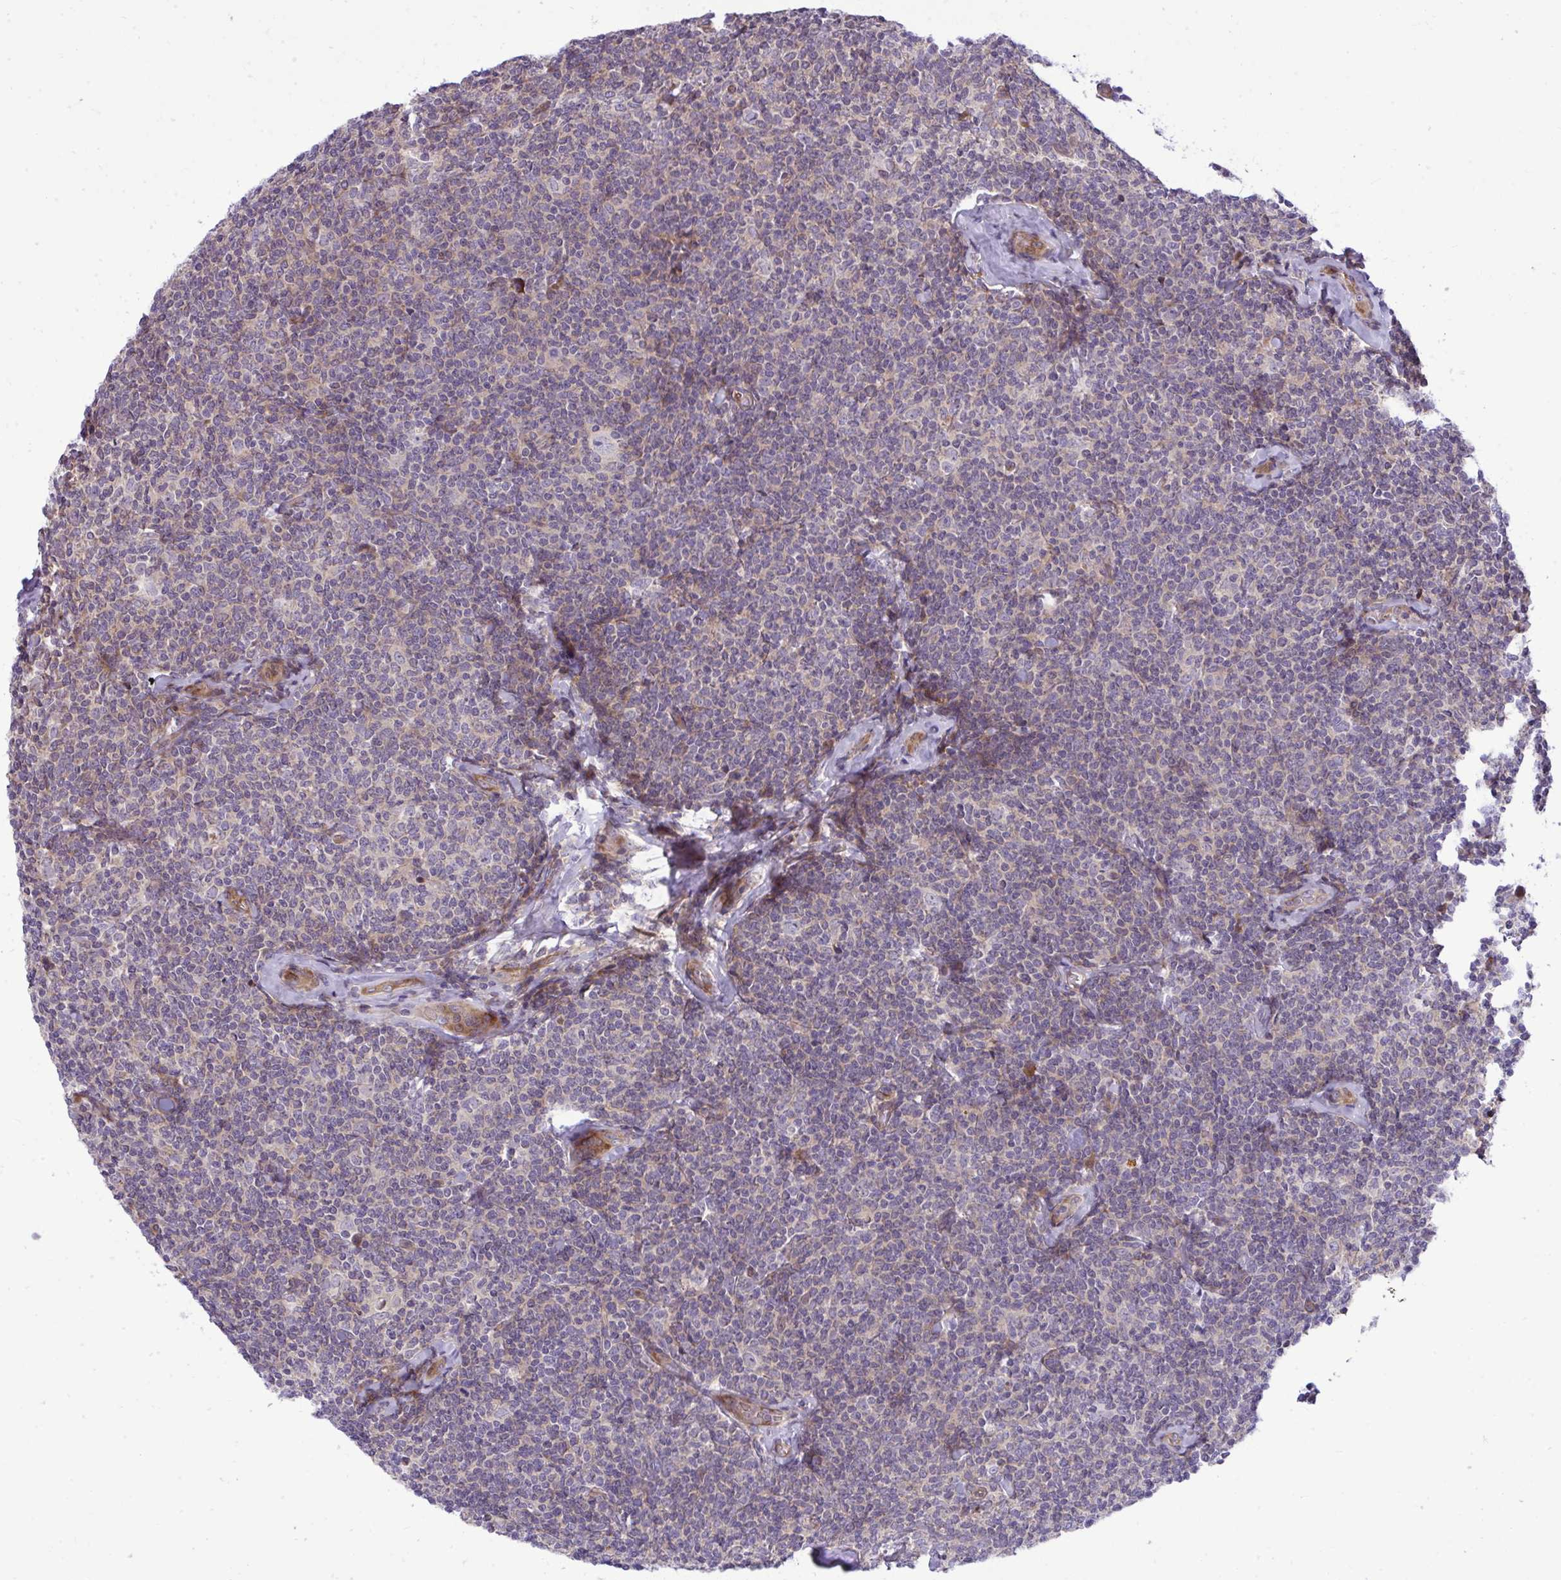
{"staining": {"intensity": "negative", "quantity": "none", "location": "none"}, "tissue": "lymphoma", "cell_type": "Tumor cells", "image_type": "cancer", "snomed": [{"axis": "morphology", "description": "Malignant lymphoma, non-Hodgkin's type, Low grade"}, {"axis": "topography", "description": "Lymph node"}], "caption": "This is a micrograph of IHC staining of lymphoma, which shows no expression in tumor cells.", "gene": "ZSCAN9", "patient": {"sex": "female", "age": 56}}